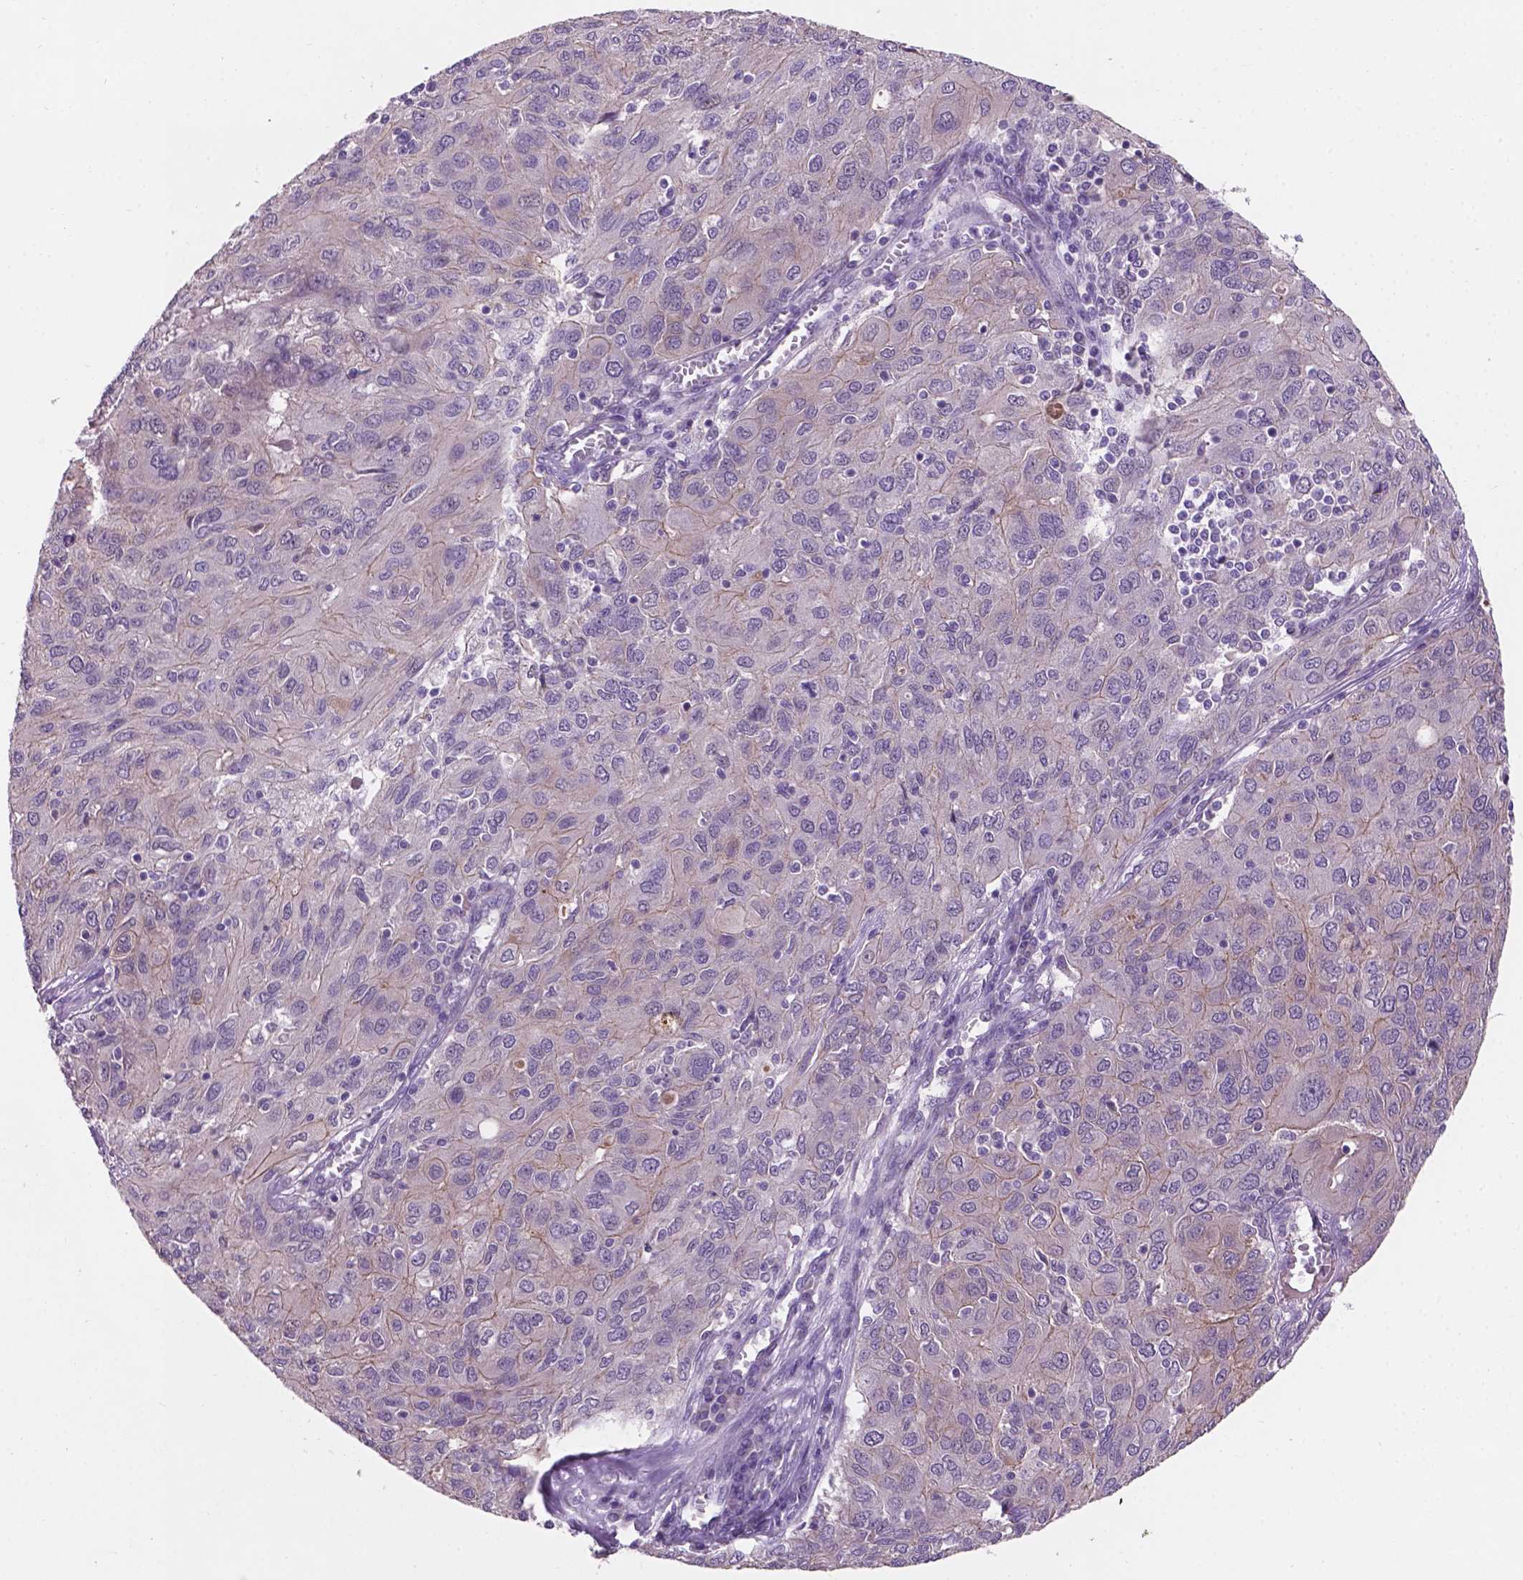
{"staining": {"intensity": "negative", "quantity": "none", "location": "none"}, "tissue": "ovarian cancer", "cell_type": "Tumor cells", "image_type": "cancer", "snomed": [{"axis": "morphology", "description": "Carcinoma, endometroid"}, {"axis": "topography", "description": "Ovary"}], "caption": "This is an immunohistochemistry photomicrograph of human endometroid carcinoma (ovarian). There is no expression in tumor cells.", "gene": "GXYLT2", "patient": {"sex": "female", "age": 50}}